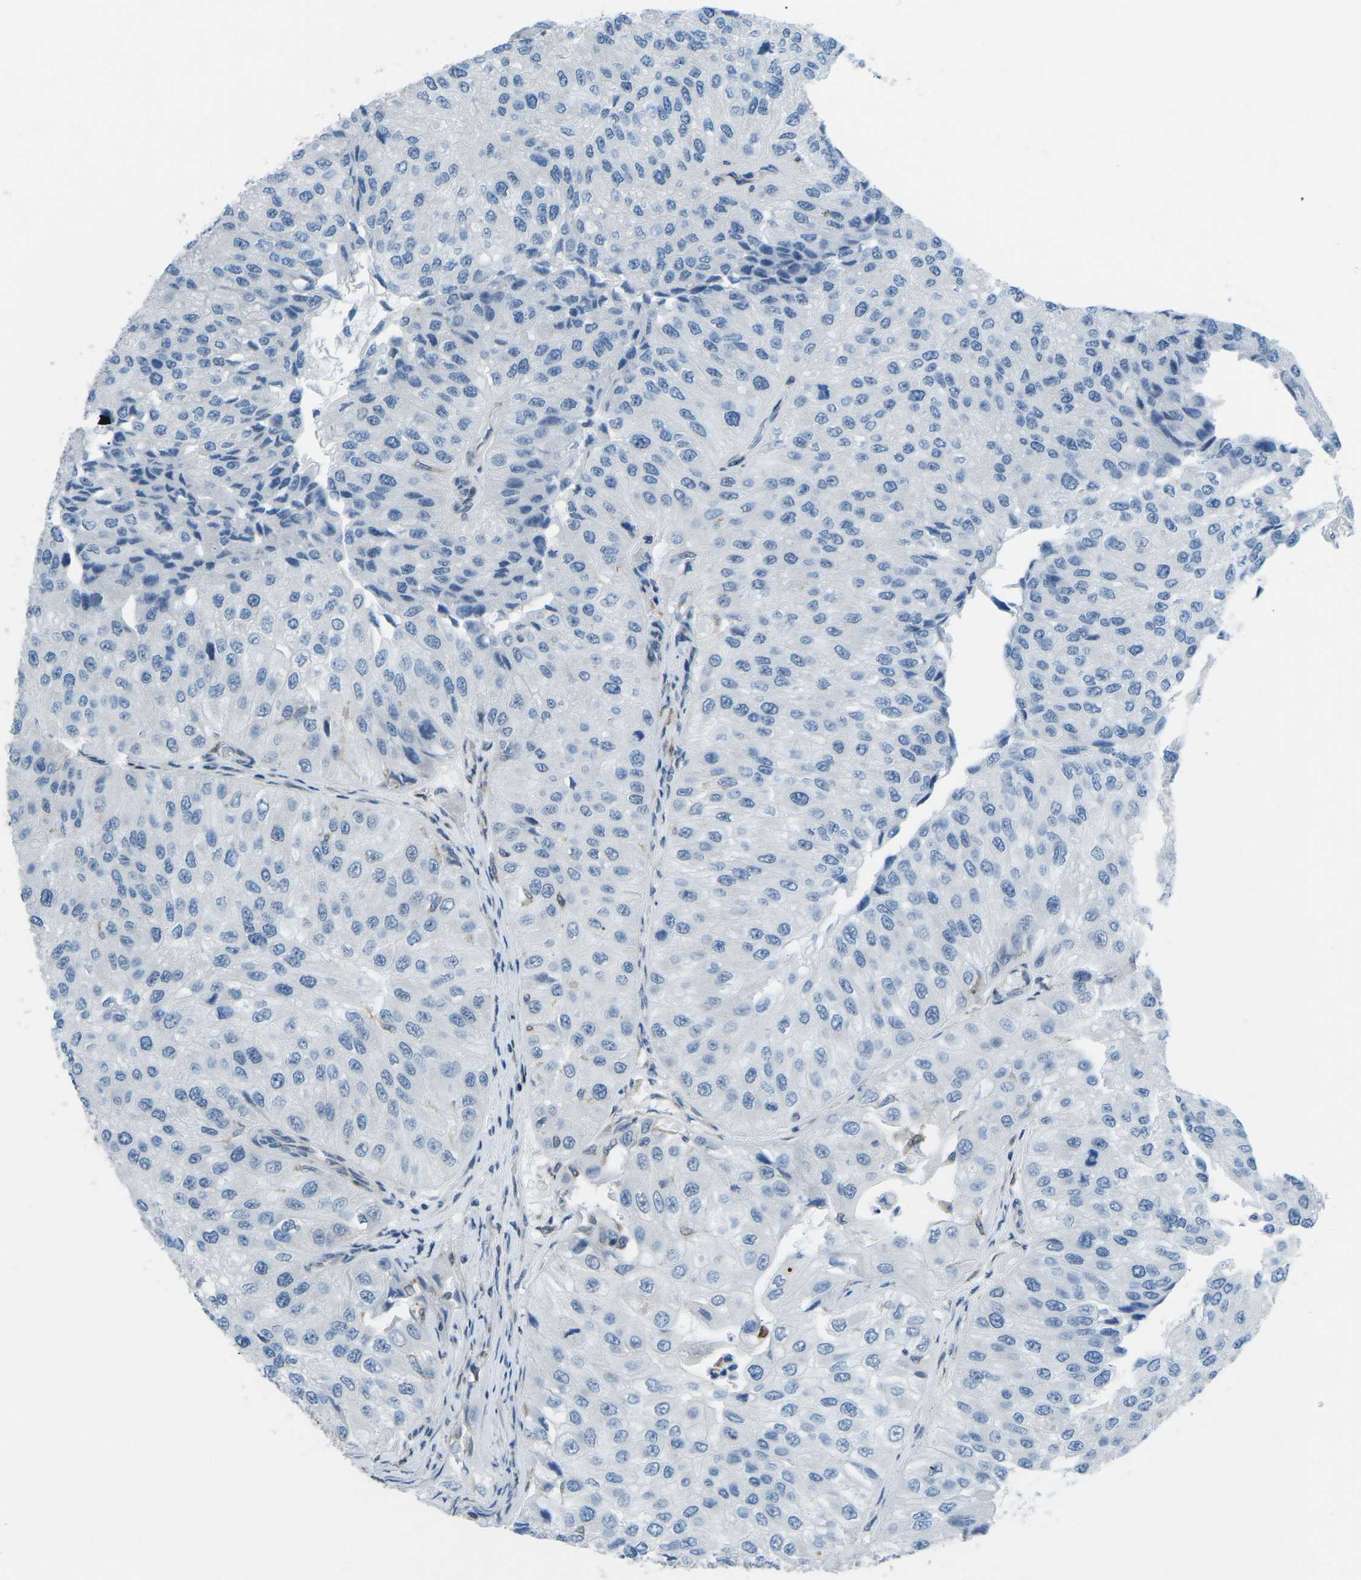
{"staining": {"intensity": "negative", "quantity": "none", "location": "none"}, "tissue": "urothelial cancer", "cell_type": "Tumor cells", "image_type": "cancer", "snomed": [{"axis": "morphology", "description": "Urothelial carcinoma, High grade"}, {"axis": "topography", "description": "Kidney"}, {"axis": "topography", "description": "Urinary bladder"}], "caption": "Immunohistochemical staining of human urothelial carcinoma (high-grade) demonstrates no significant expression in tumor cells.", "gene": "MBNL1", "patient": {"sex": "male", "age": 77}}